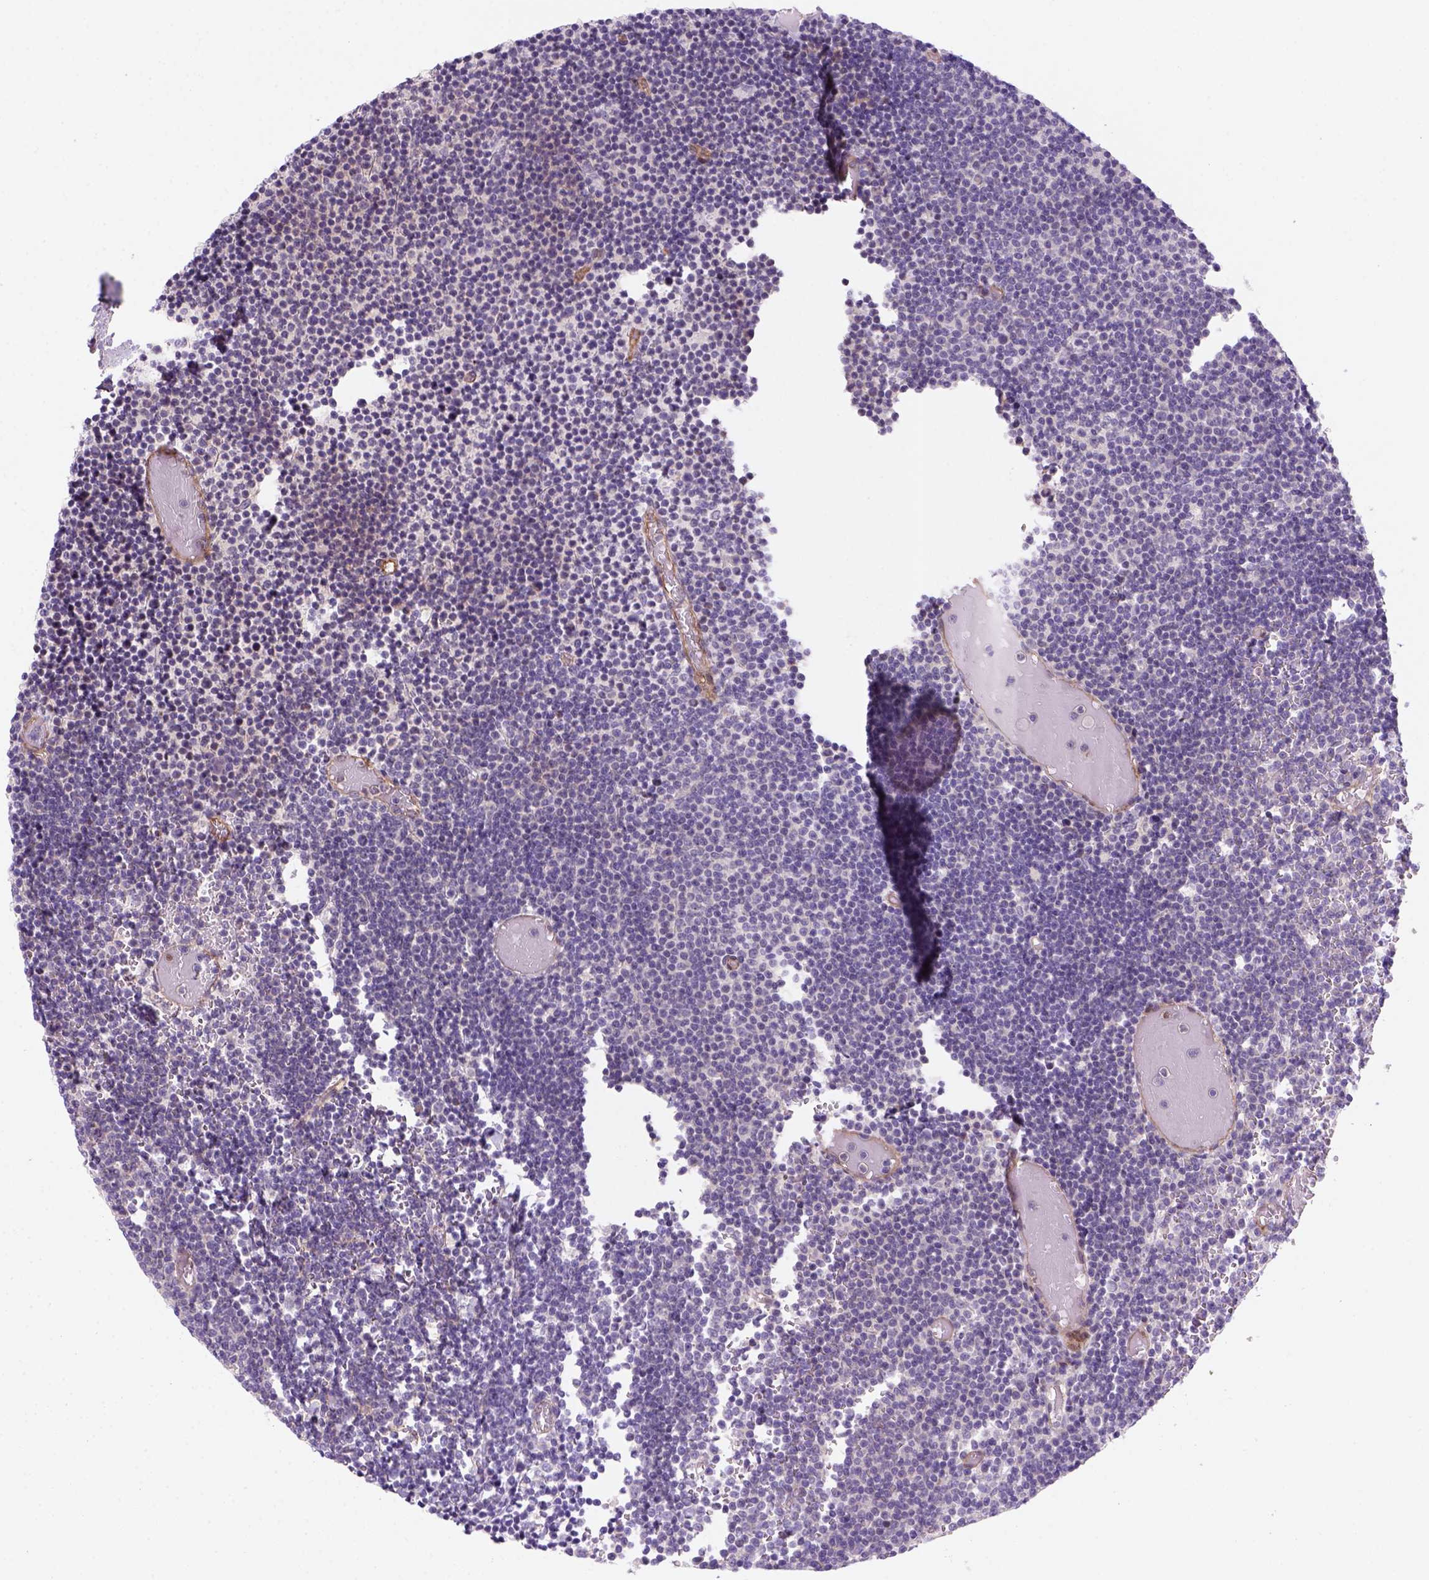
{"staining": {"intensity": "negative", "quantity": "none", "location": "none"}, "tissue": "lymphoma", "cell_type": "Tumor cells", "image_type": "cancer", "snomed": [{"axis": "morphology", "description": "Malignant lymphoma, non-Hodgkin's type, Low grade"}, {"axis": "topography", "description": "Brain"}], "caption": "Immunohistochemistry micrograph of neoplastic tissue: human malignant lymphoma, non-Hodgkin's type (low-grade) stained with DAB exhibits no significant protein positivity in tumor cells.", "gene": "VSTM5", "patient": {"sex": "female", "age": 66}}